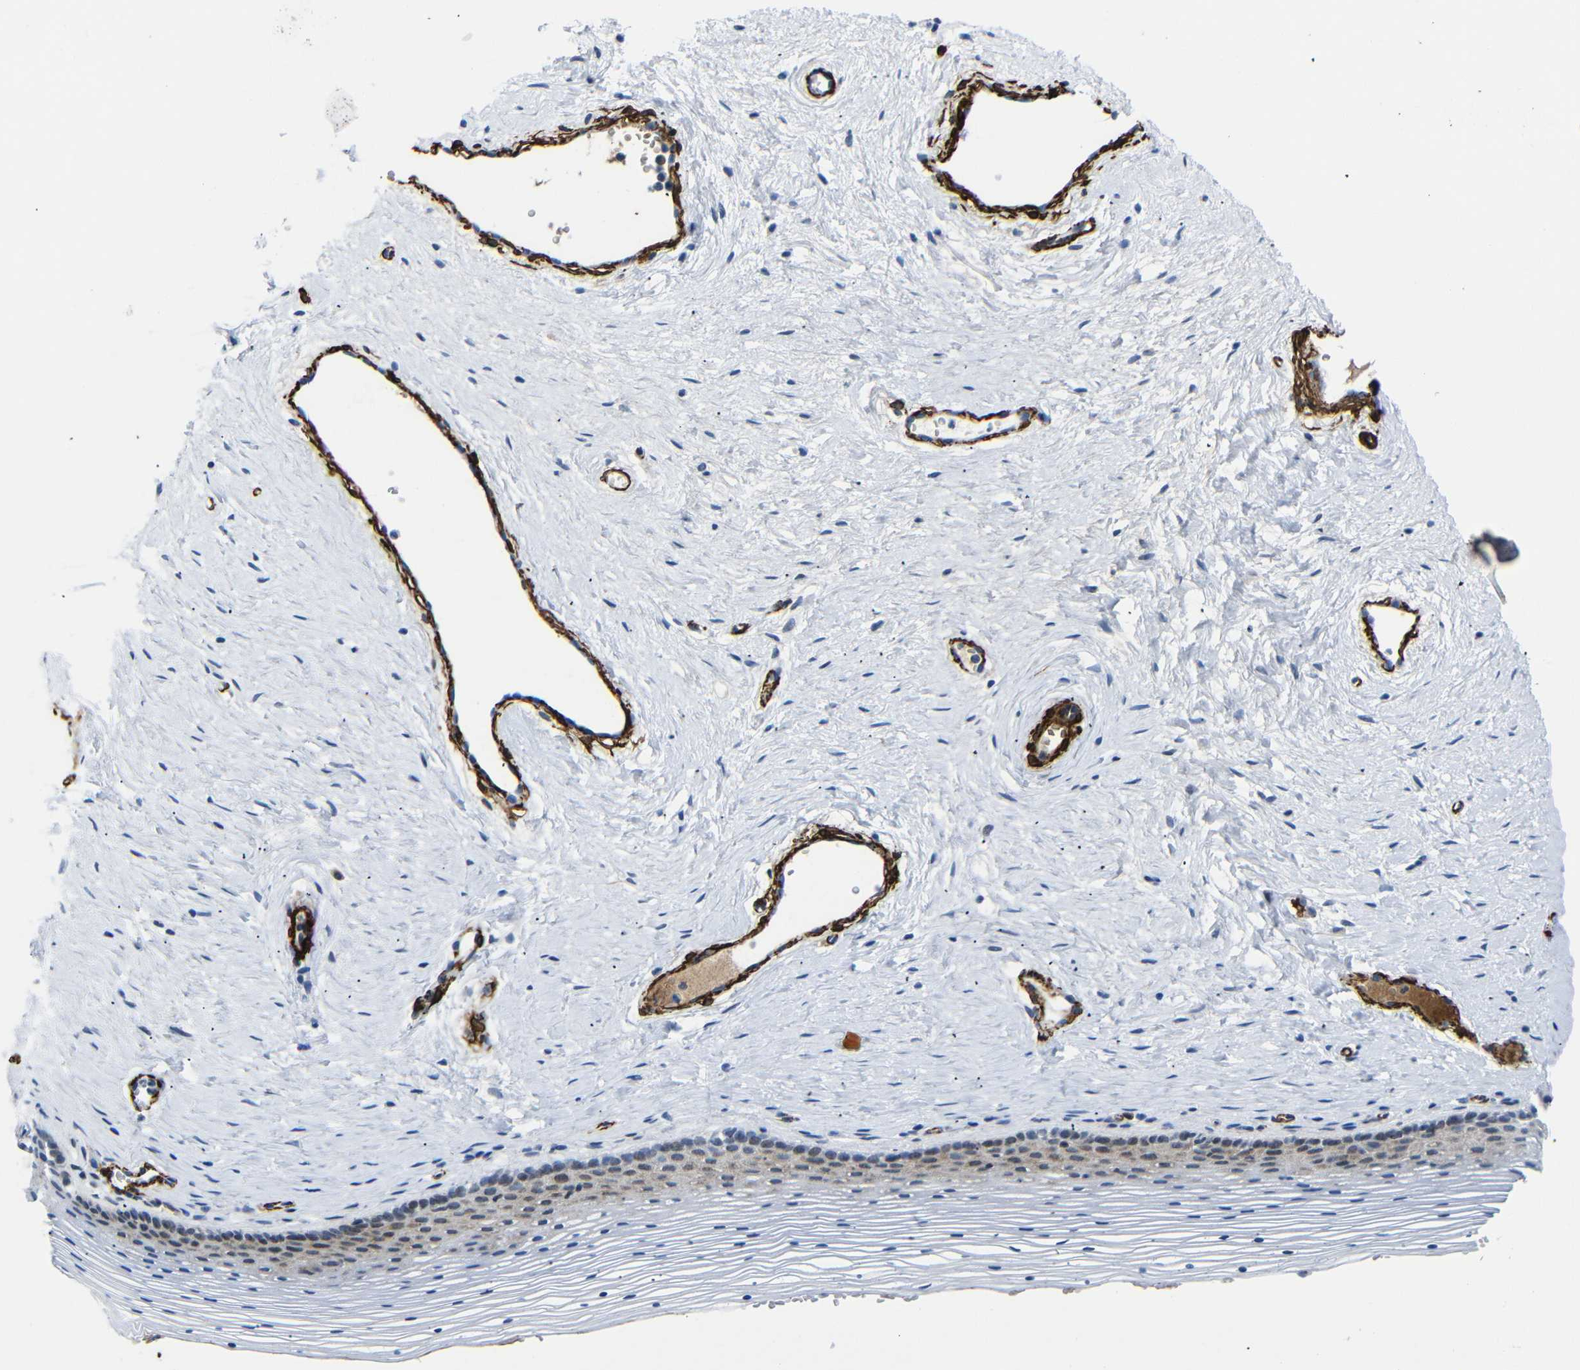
{"staining": {"intensity": "weak", "quantity": "<25%", "location": "cytoplasmic/membranous"}, "tissue": "vagina", "cell_type": "Squamous epithelial cells", "image_type": "normal", "snomed": [{"axis": "morphology", "description": "Normal tissue, NOS"}, {"axis": "topography", "description": "Vagina"}], "caption": "Vagina stained for a protein using immunohistochemistry exhibits no positivity squamous epithelial cells.", "gene": "ACTA2", "patient": {"sex": "female", "age": 32}}